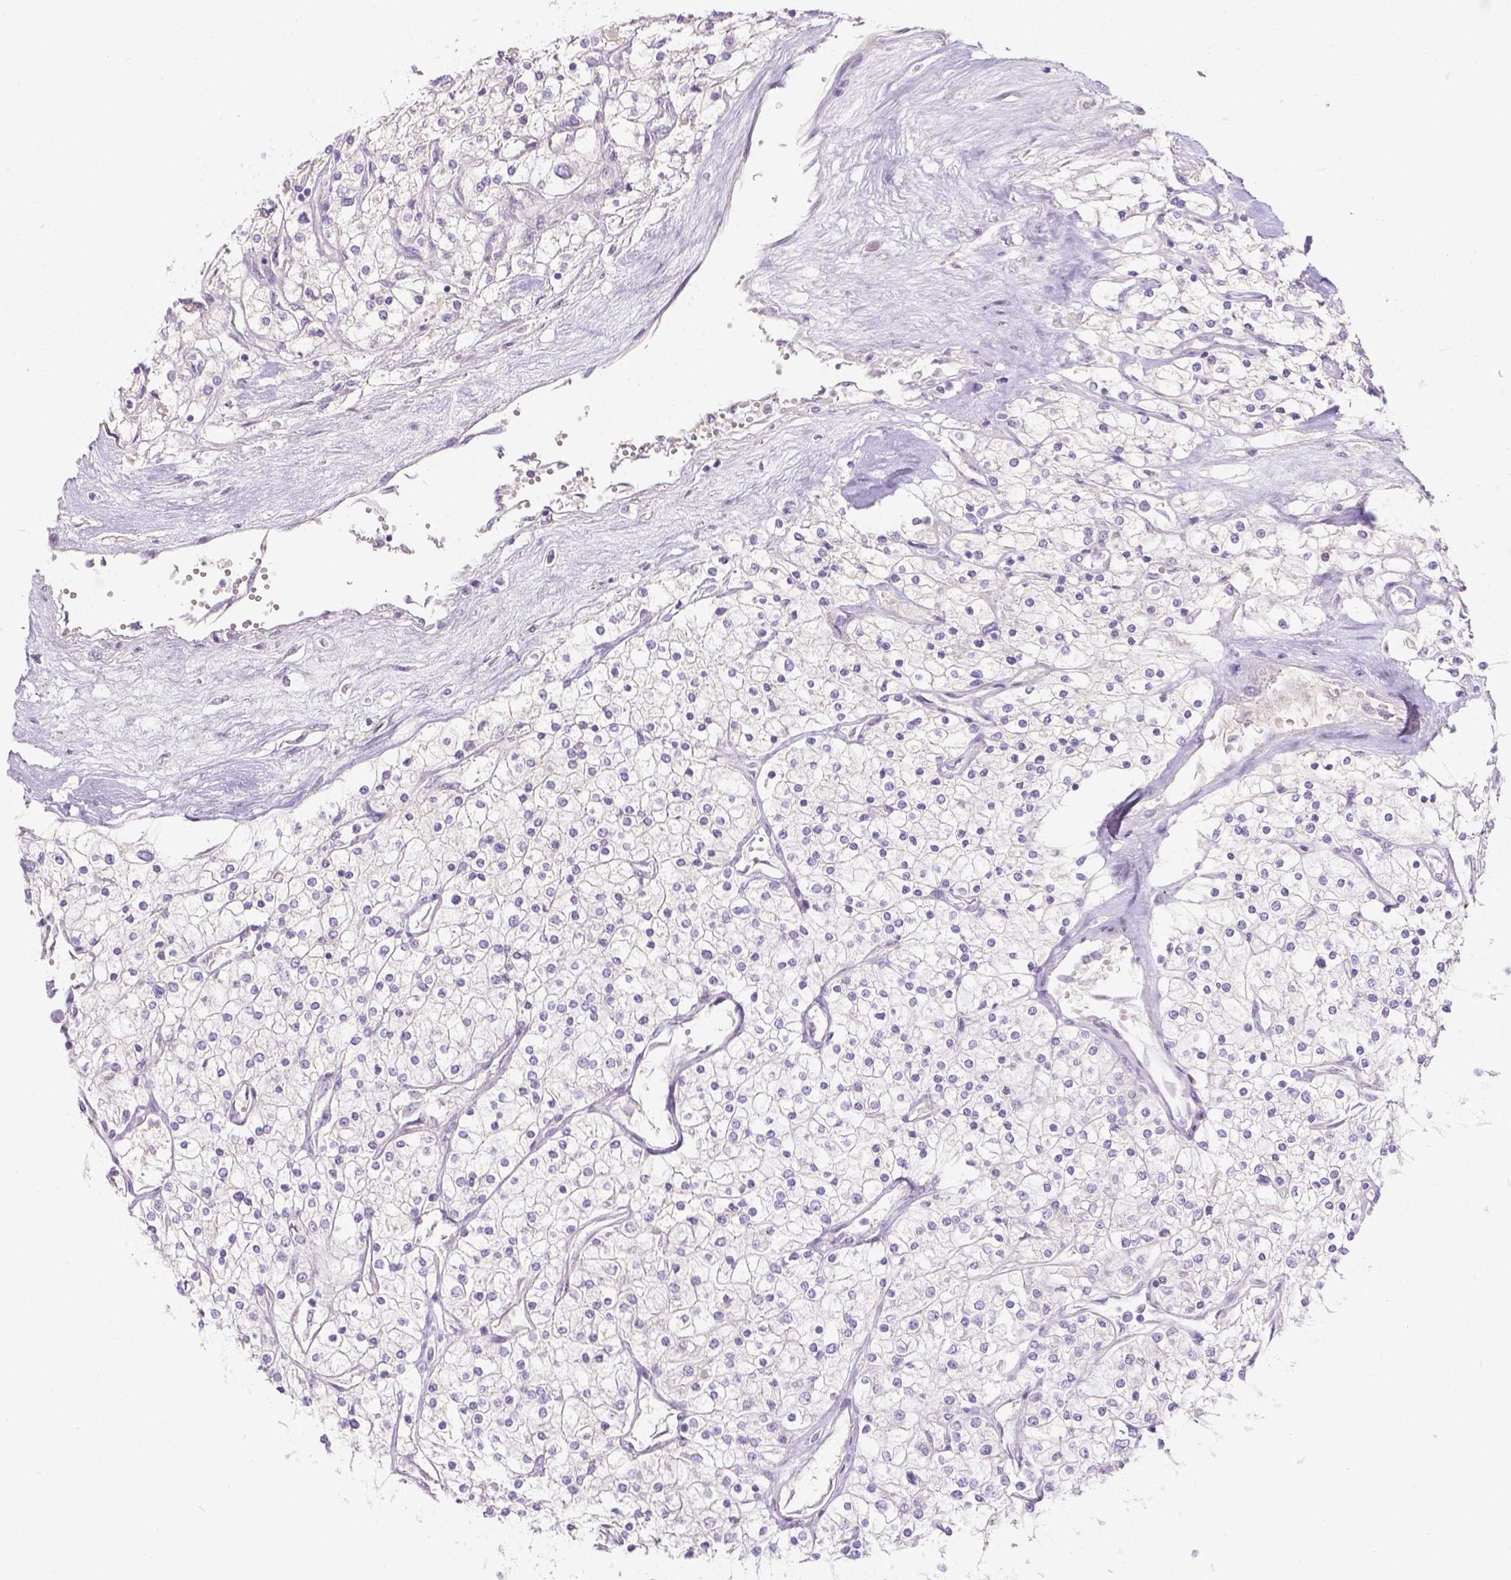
{"staining": {"intensity": "negative", "quantity": "none", "location": "none"}, "tissue": "renal cancer", "cell_type": "Tumor cells", "image_type": "cancer", "snomed": [{"axis": "morphology", "description": "Adenocarcinoma, NOS"}, {"axis": "topography", "description": "Kidney"}], "caption": "There is no significant positivity in tumor cells of renal adenocarcinoma.", "gene": "DCAF4L1", "patient": {"sex": "male", "age": 80}}